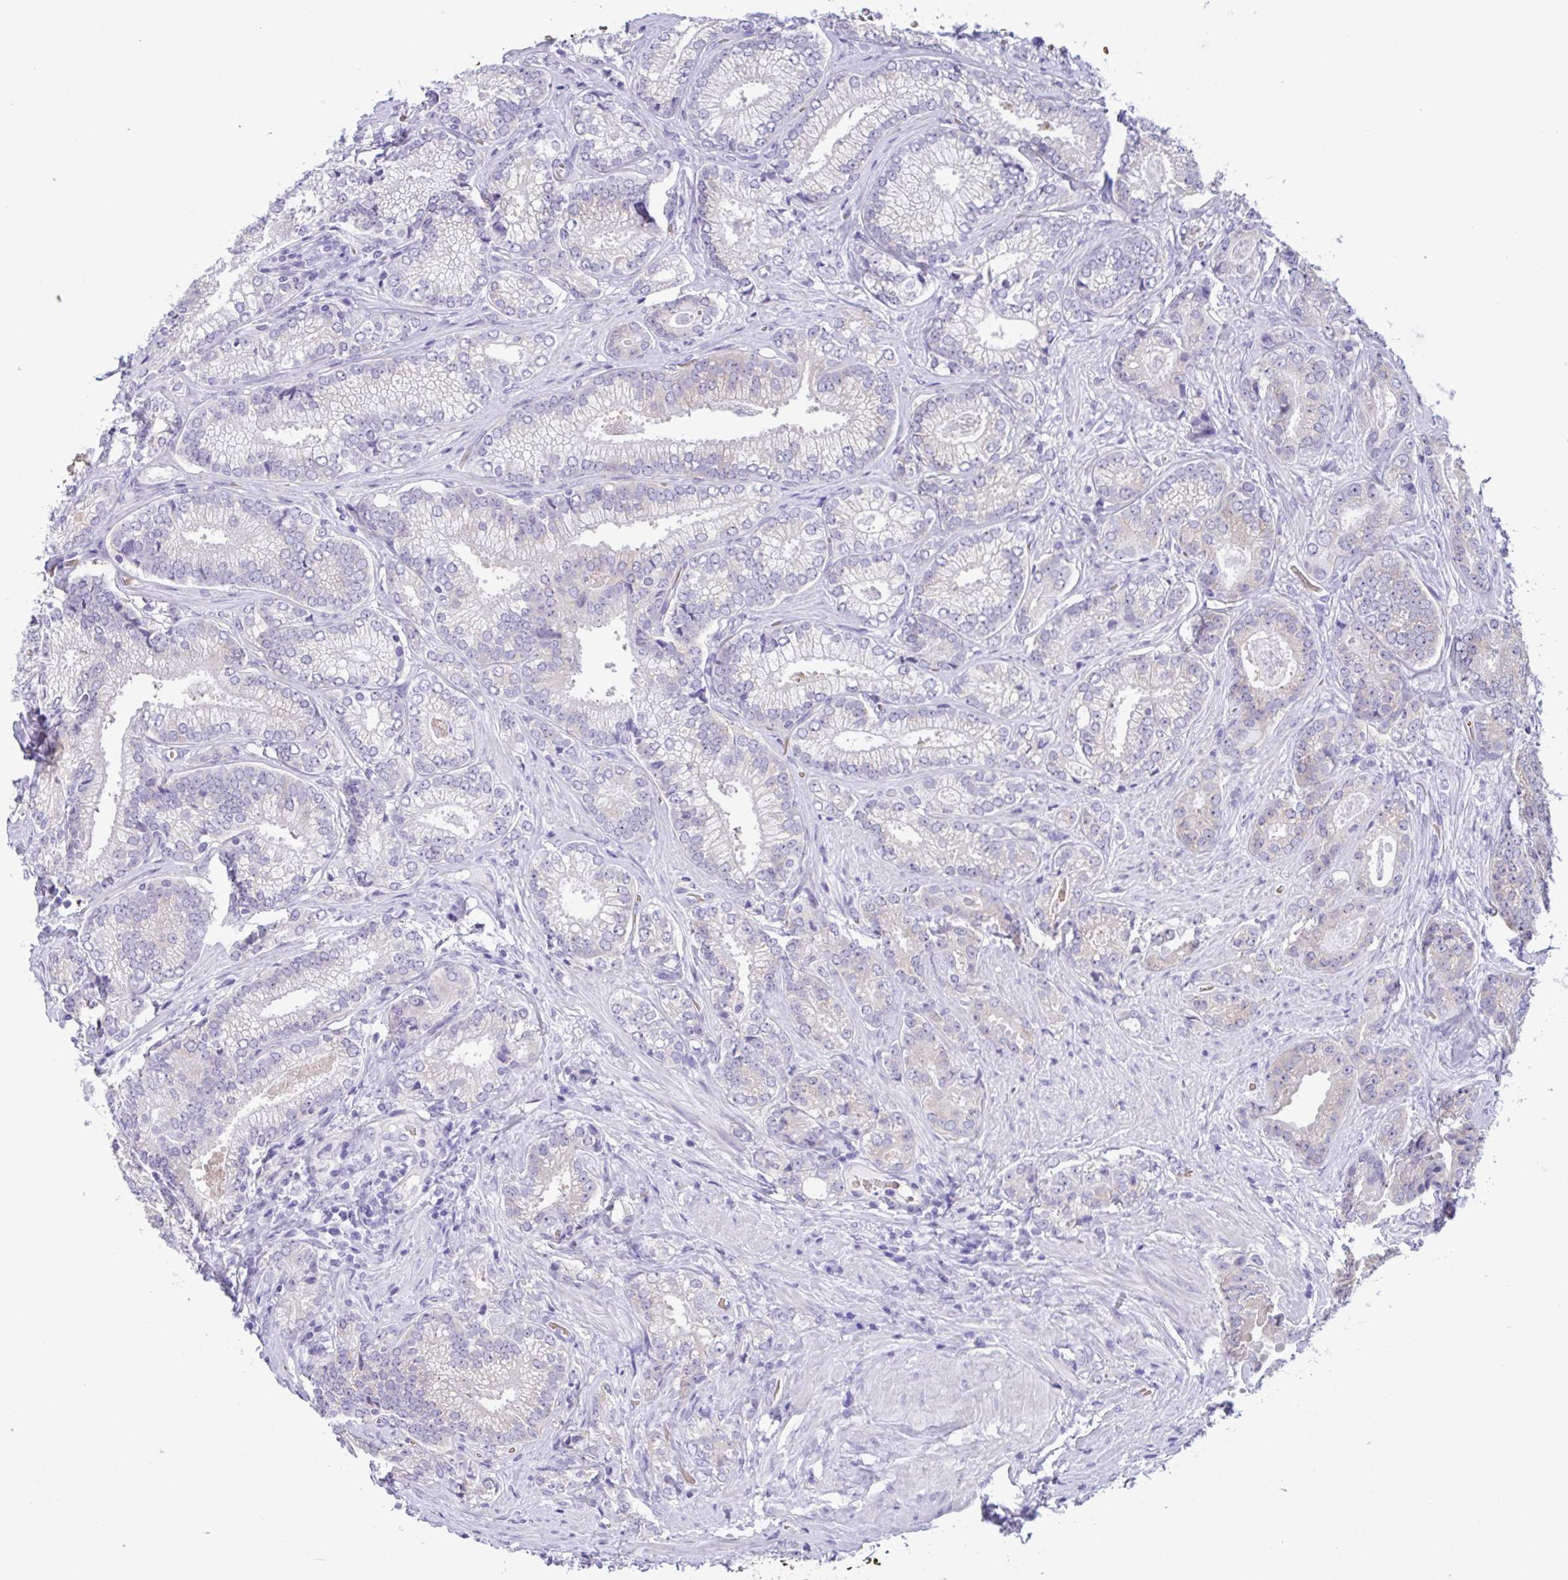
{"staining": {"intensity": "negative", "quantity": "none", "location": "none"}, "tissue": "prostate cancer", "cell_type": "Tumor cells", "image_type": "cancer", "snomed": [{"axis": "morphology", "description": "Adenocarcinoma, Low grade"}, {"axis": "topography", "description": "Prostate"}], "caption": "IHC photomicrograph of prostate adenocarcinoma (low-grade) stained for a protein (brown), which exhibits no expression in tumor cells.", "gene": "TMEM79", "patient": {"sex": "male", "age": 63}}